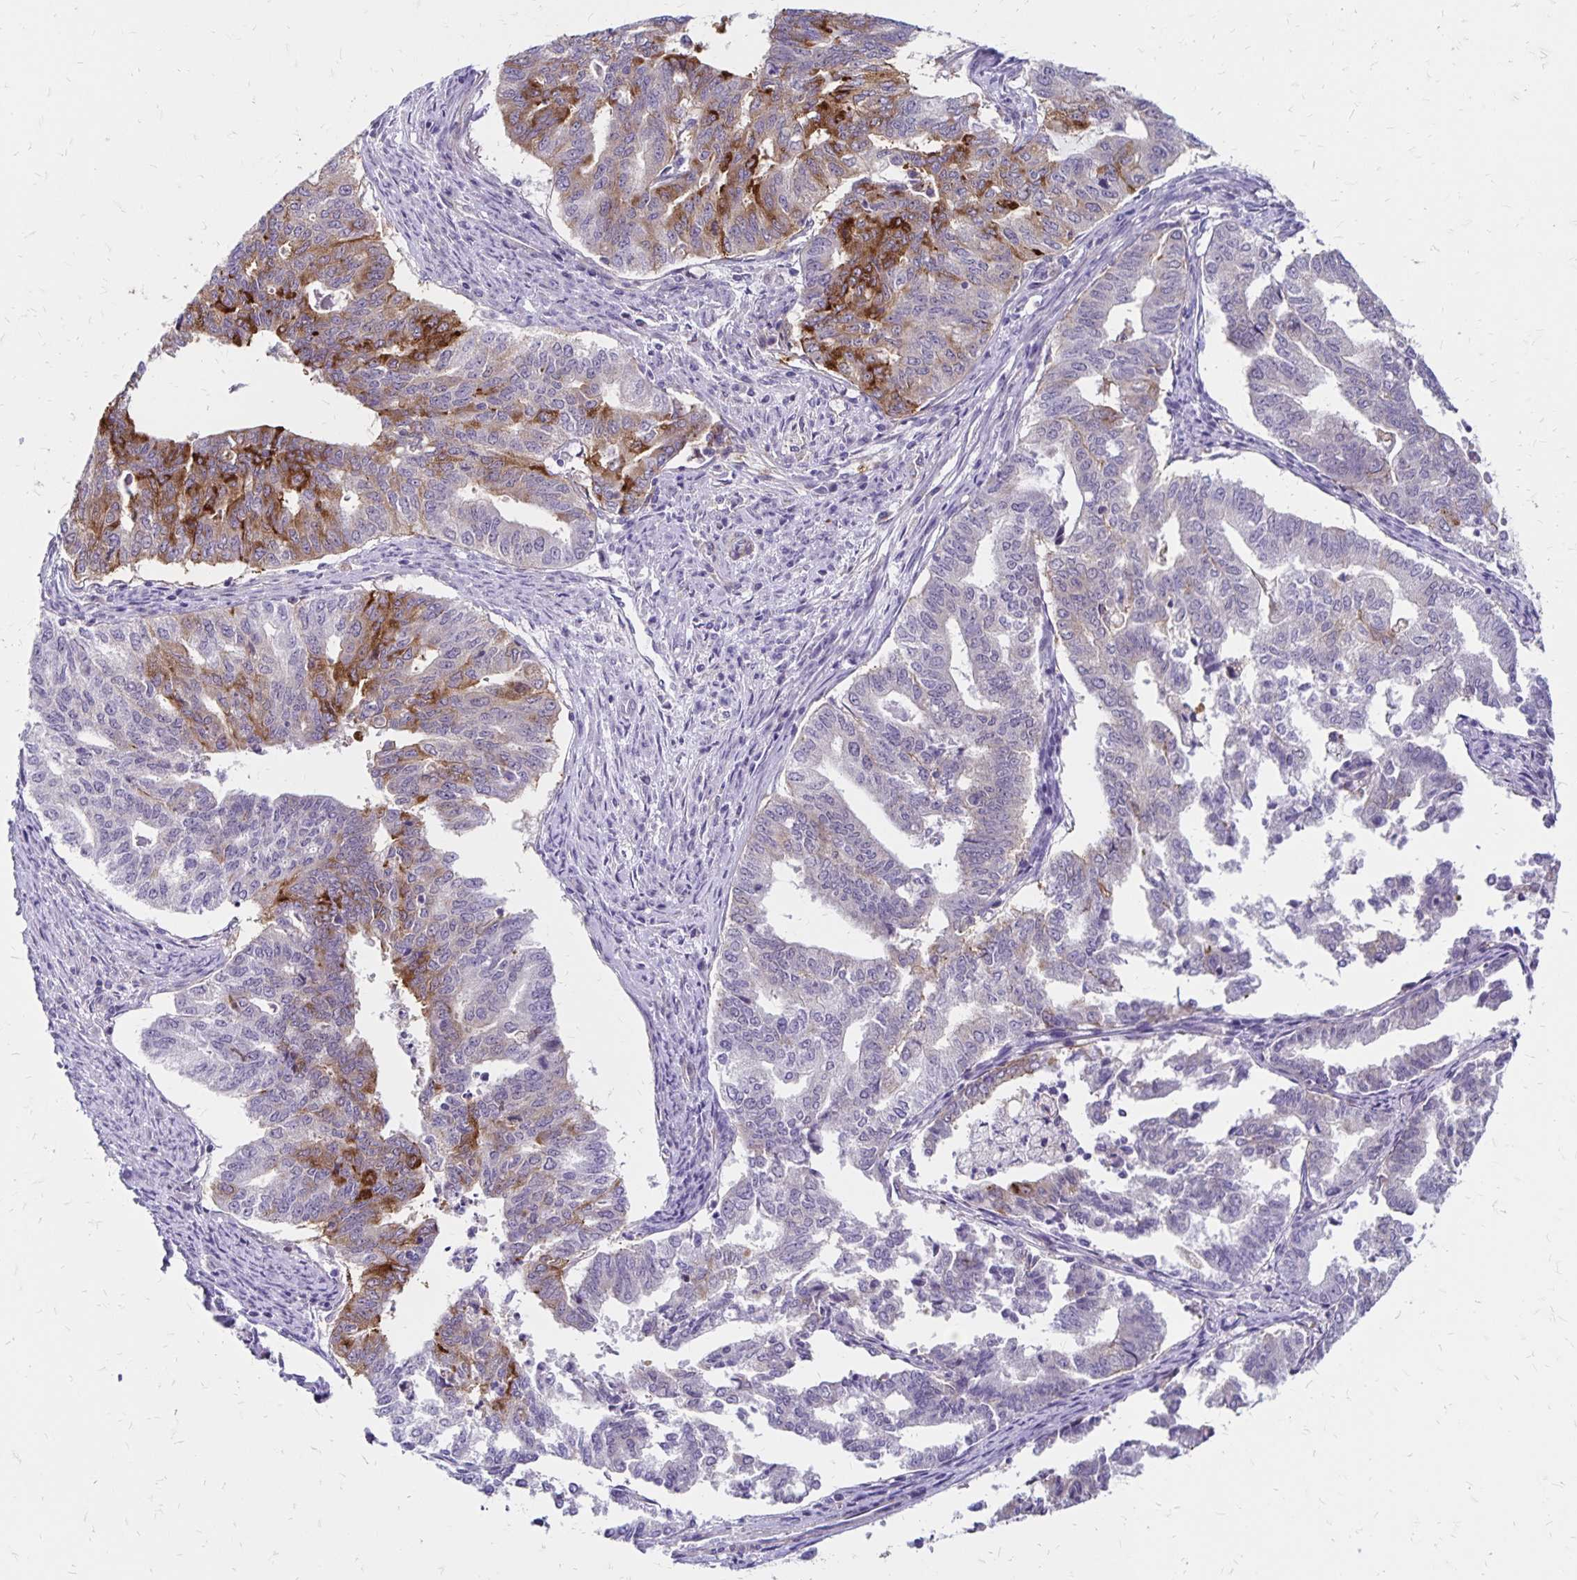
{"staining": {"intensity": "moderate", "quantity": "<25%", "location": "cytoplasmic/membranous"}, "tissue": "endometrial cancer", "cell_type": "Tumor cells", "image_type": "cancer", "snomed": [{"axis": "morphology", "description": "Adenocarcinoma, NOS"}, {"axis": "topography", "description": "Endometrium"}], "caption": "Endometrial cancer stained with a protein marker reveals moderate staining in tumor cells.", "gene": "TNS3", "patient": {"sex": "female", "age": 79}}